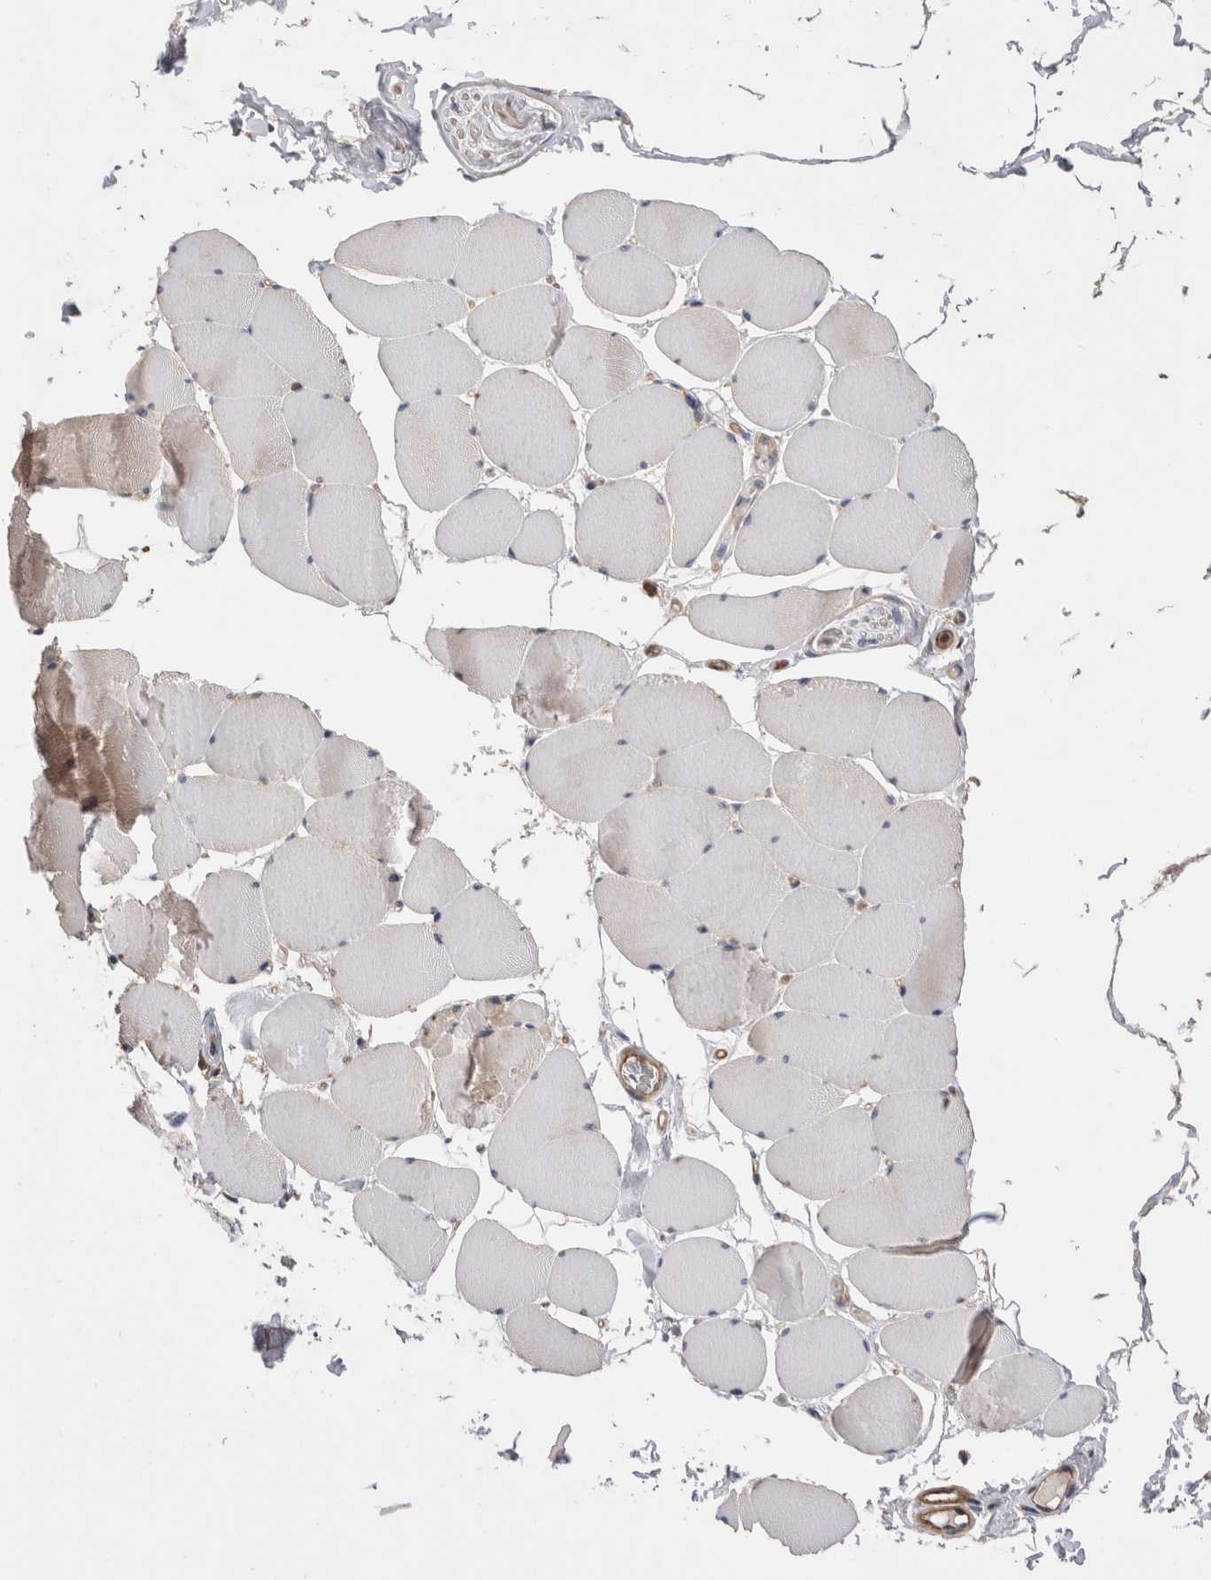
{"staining": {"intensity": "weak", "quantity": "25%-75%", "location": "cytoplasmic/membranous"}, "tissue": "skeletal muscle", "cell_type": "Myocytes", "image_type": "normal", "snomed": [{"axis": "morphology", "description": "Normal tissue, NOS"}, {"axis": "topography", "description": "Skeletal muscle"}], "caption": "Skeletal muscle was stained to show a protein in brown. There is low levels of weak cytoplasmic/membranous staining in about 25%-75% of myocytes.", "gene": "BNIP2", "patient": {"sex": "male", "age": 62}}